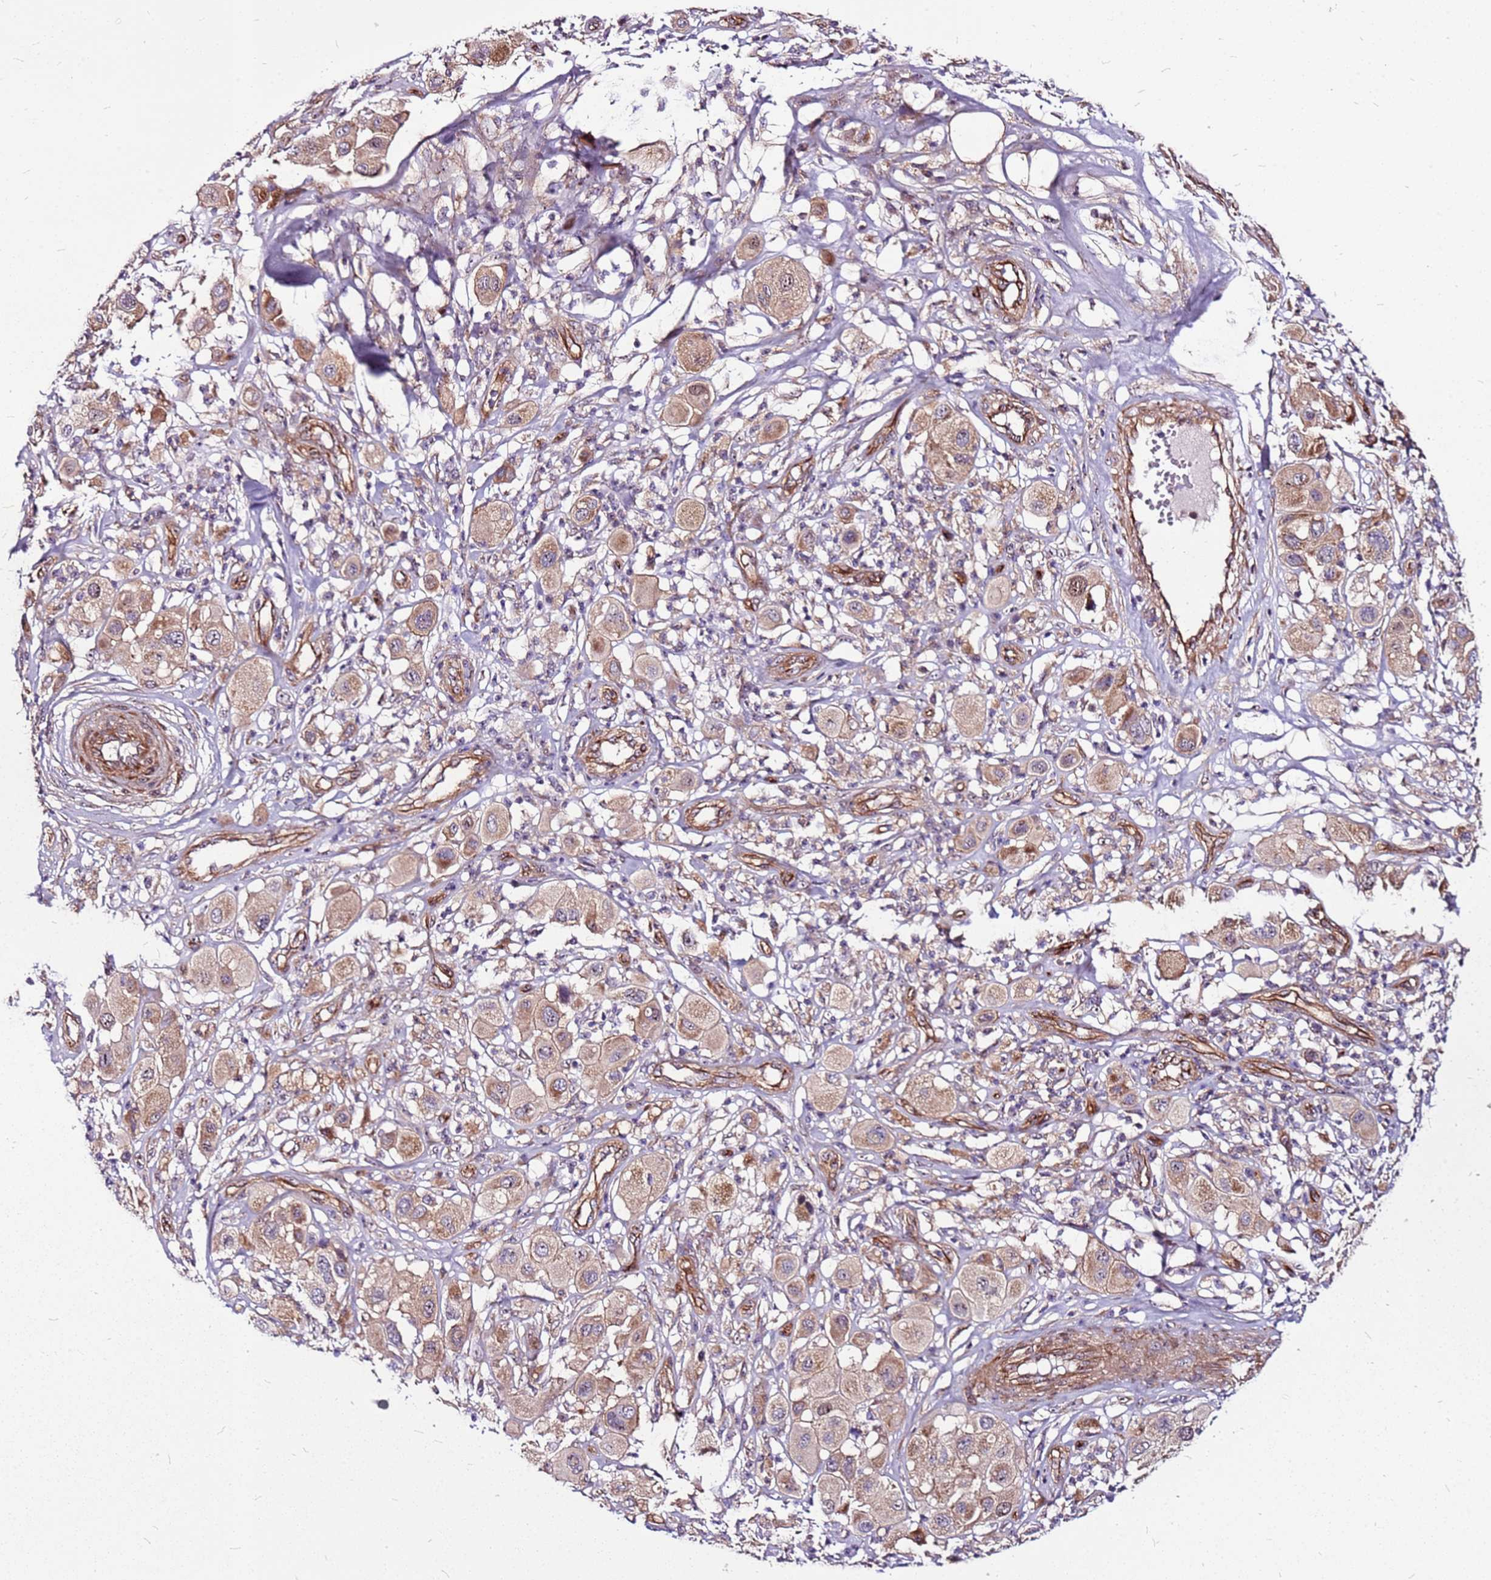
{"staining": {"intensity": "moderate", "quantity": "25%-75%", "location": "cytoplasmic/membranous"}, "tissue": "melanoma", "cell_type": "Tumor cells", "image_type": "cancer", "snomed": [{"axis": "morphology", "description": "Malignant melanoma, Metastatic site"}, {"axis": "topography", "description": "Skin"}], "caption": "Immunohistochemistry of malignant melanoma (metastatic site) demonstrates medium levels of moderate cytoplasmic/membranous expression in approximately 25%-75% of tumor cells. Using DAB (brown) and hematoxylin (blue) stains, captured at high magnification using brightfield microscopy.", "gene": "TOPAZ1", "patient": {"sex": "male", "age": 41}}